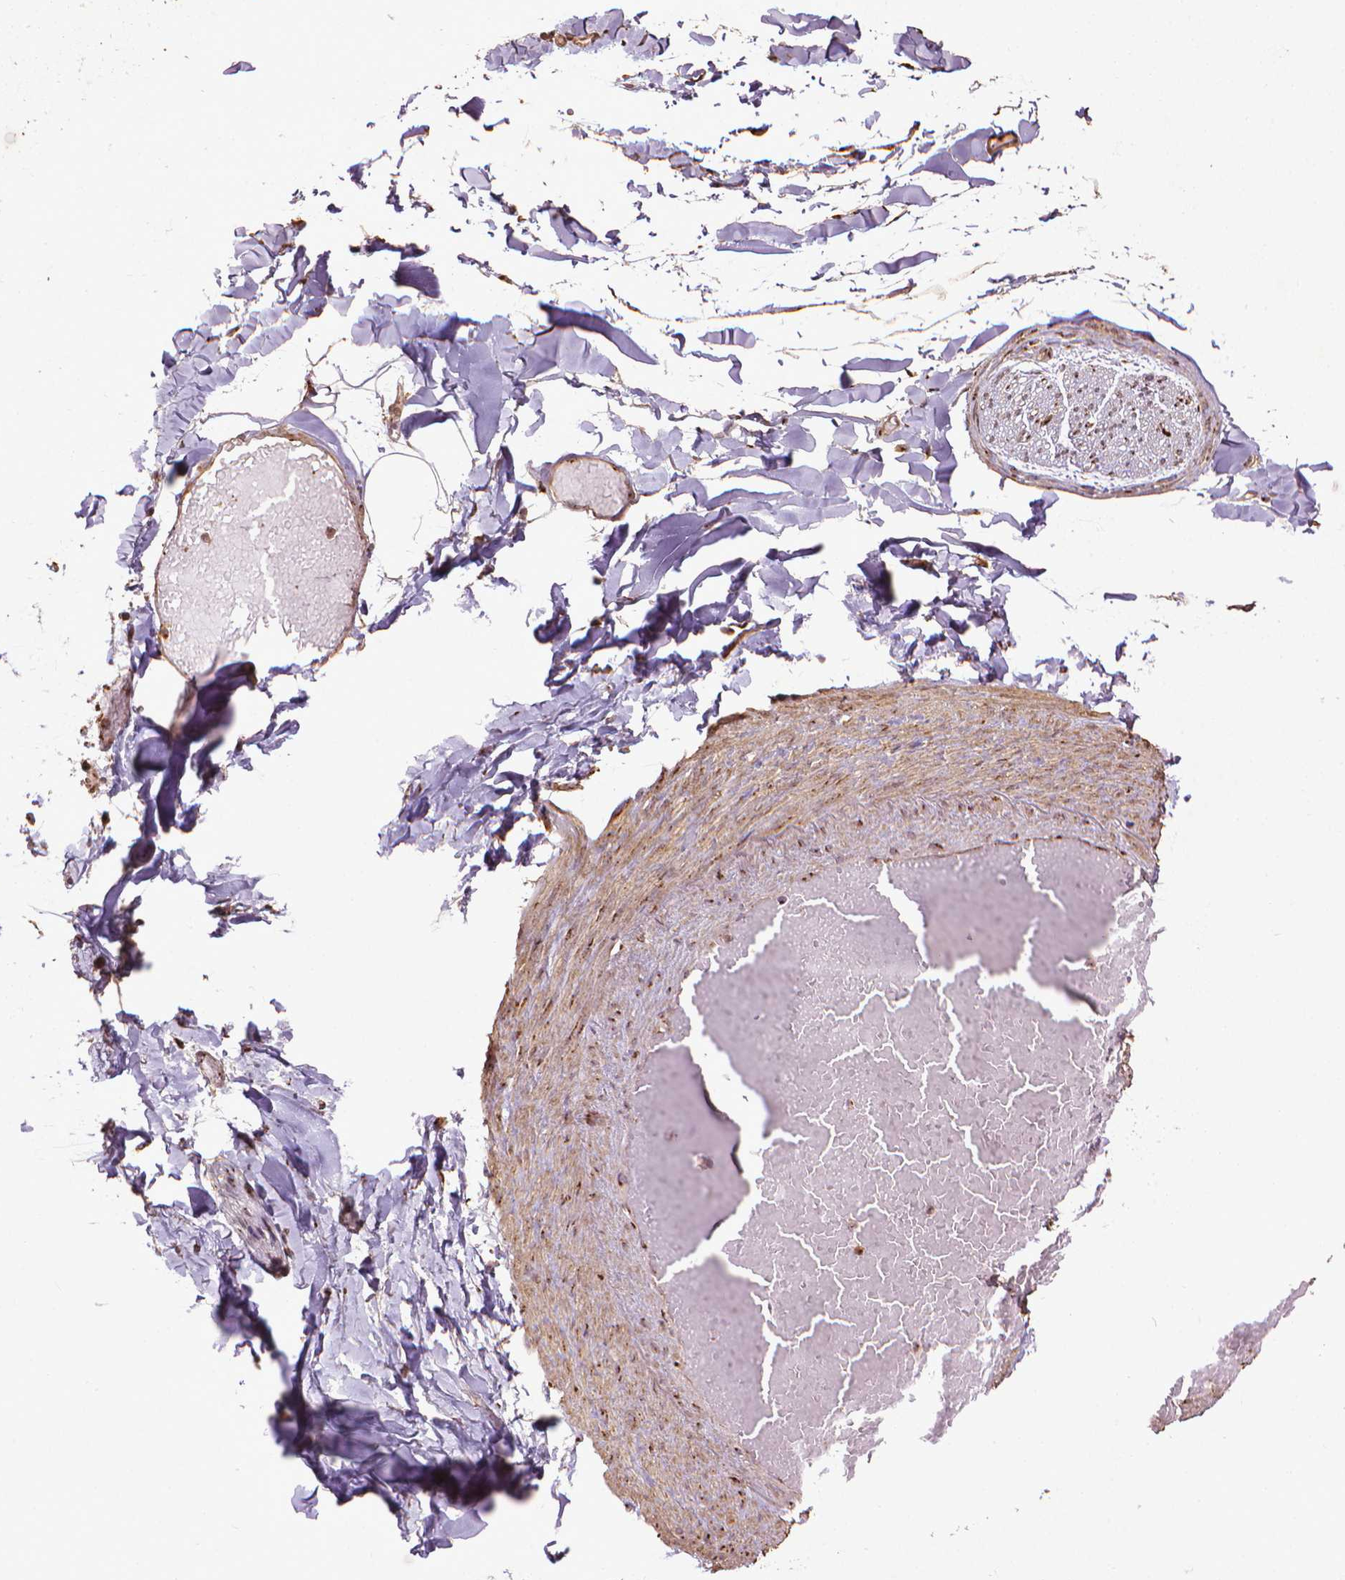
{"staining": {"intensity": "weak", "quantity": "25%-75%", "location": "cytoplasmic/membranous"}, "tissue": "adipose tissue", "cell_type": "Adipocytes", "image_type": "normal", "snomed": [{"axis": "morphology", "description": "Normal tissue, NOS"}, {"axis": "topography", "description": "Gallbladder"}, {"axis": "topography", "description": "Peripheral nerve tissue"}], "caption": "Human adipose tissue stained for a protein (brown) displays weak cytoplasmic/membranous positive positivity in approximately 25%-75% of adipocytes.", "gene": "GAS1", "patient": {"sex": "female", "age": 45}}